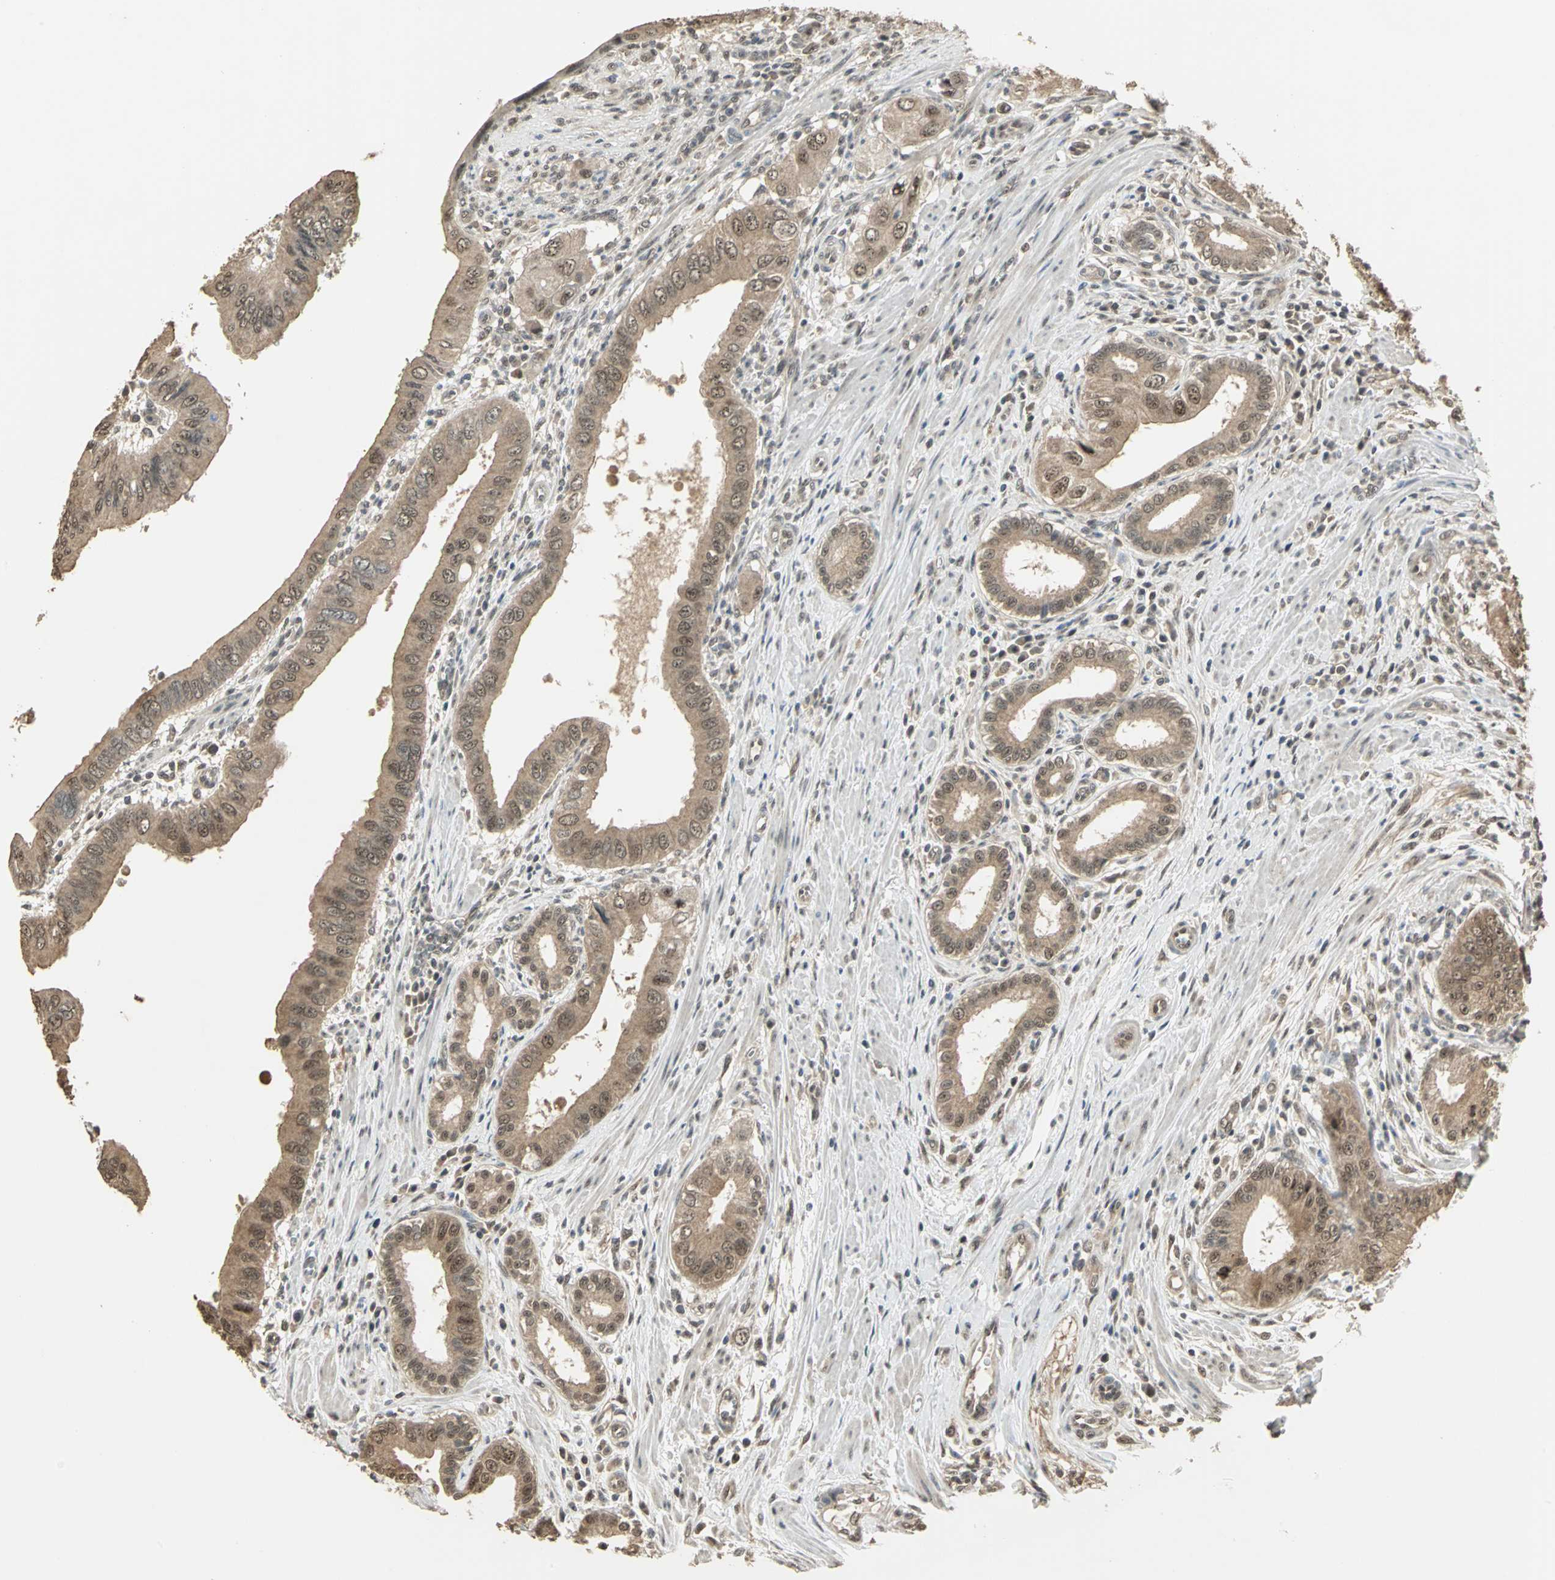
{"staining": {"intensity": "moderate", "quantity": ">75%", "location": "cytoplasmic/membranous"}, "tissue": "pancreatic cancer", "cell_type": "Tumor cells", "image_type": "cancer", "snomed": [{"axis": "morphology", "description": "Normal tissue, NOS"}, {"axis": "topography", "description": "Lymph node"}], "caption": "Pancreatic cancer stained for a protein (brown) shows moderate cytoplasmic/membranous positive positivity in approximately >75% of tumor cells.", "gene": "UCHL5", "patient": {"sex": "male", "age": 50}}